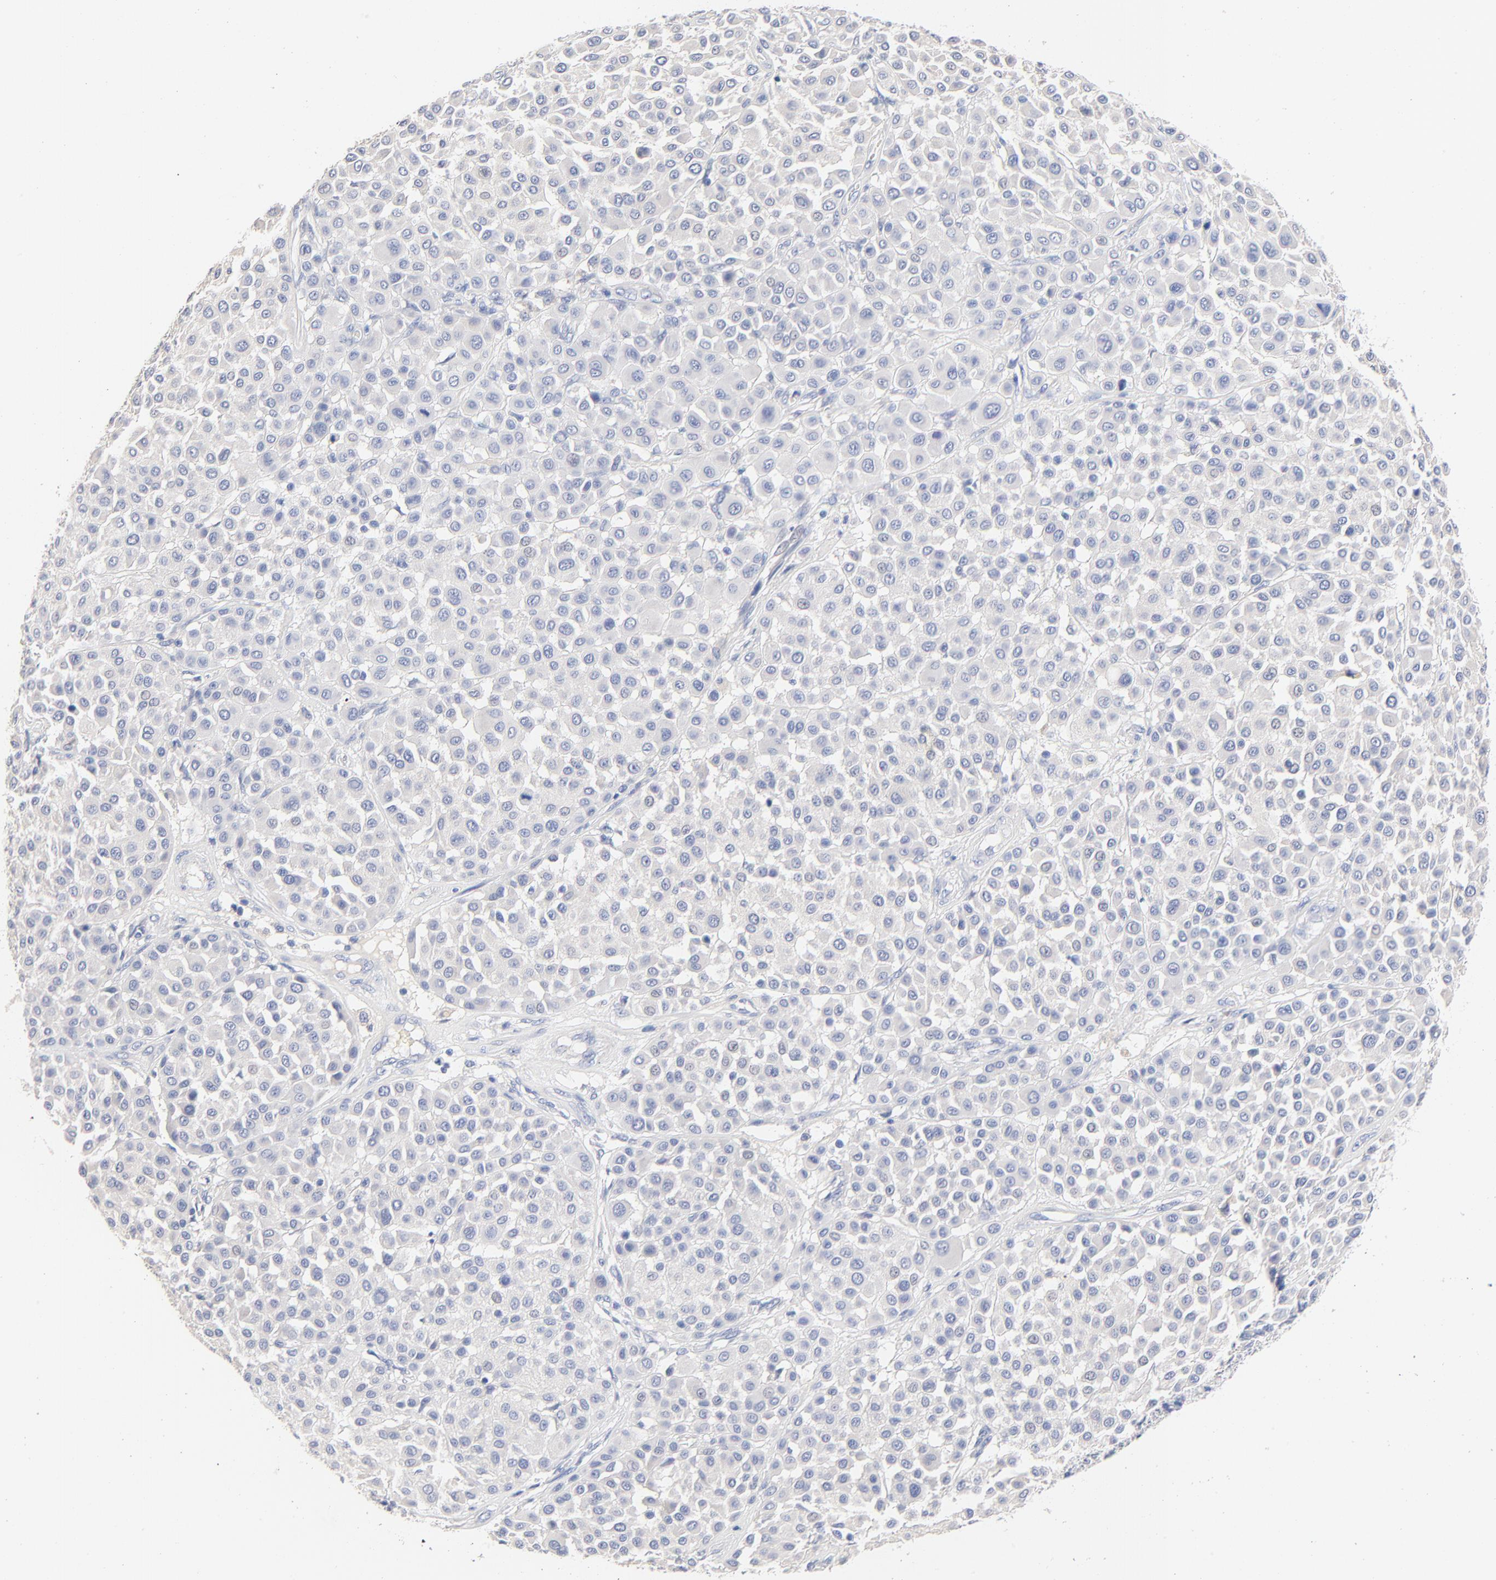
{"staining": {"intensity": "negative", "quantity": "none", "location": "none"}, "tissue": "melanoma", "cell_type": "Tumor cells", "image_type": "cancer", "snomed": [{"axis": "morphology", "description": "Malignant melanoma, Metastatic site"}, {"axis": "topography", "description": "Soft tissue"}], "caption": "The immunohistochemistry image has no significant staining in tumor cells of malignant melanoma (metastatic site) tissue.", "gene": "CPS1", "patient": {"sex": "male", "age": 41}}